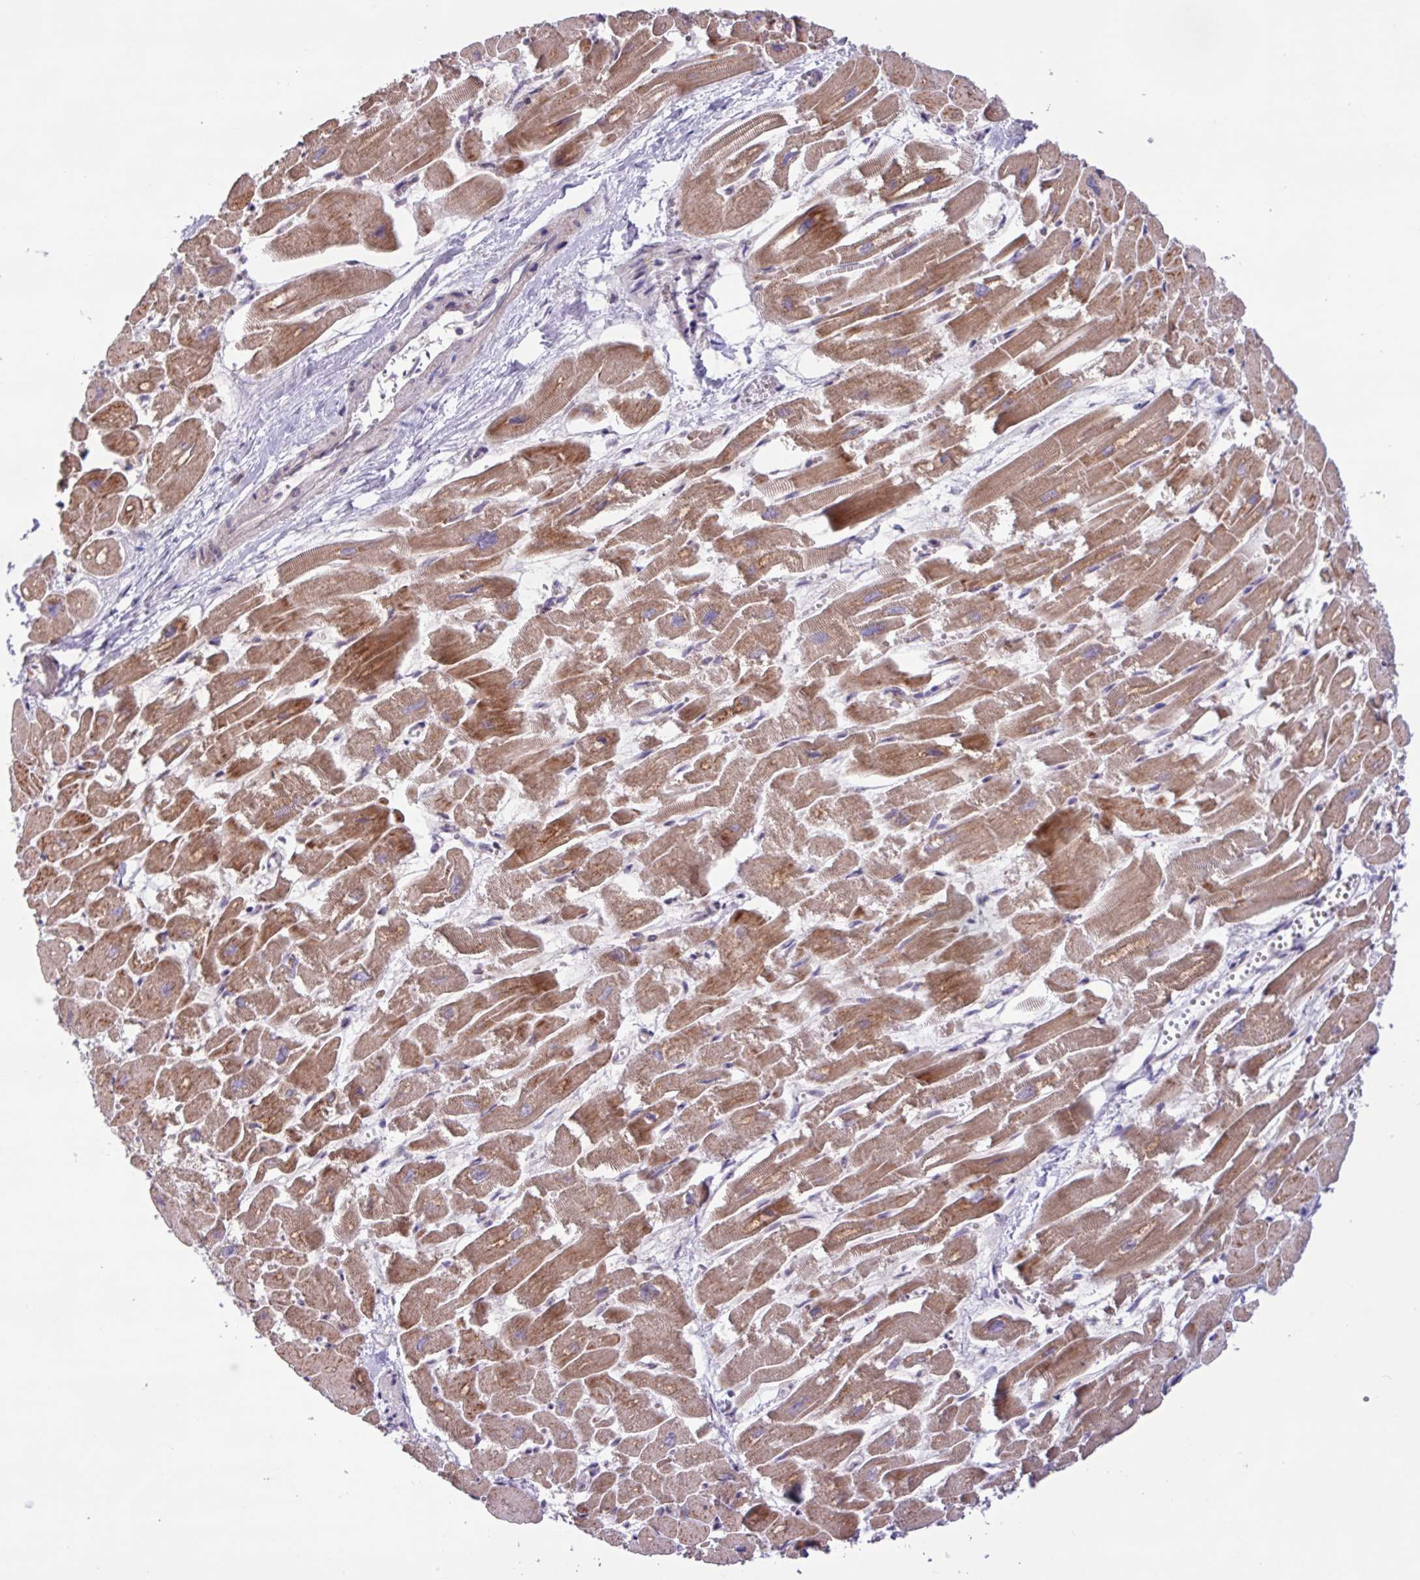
{"staining": {"intensity": "strong", "quantity": ">75%", "location": "cytoplasmic/membranous"}, "tissue": "heart muscle", "cell_type": "Cardiomyocytes", "image_type": "normal", "snomed": [{"axis": "morphology", "description": "Normal tissue, NOS"}, {"axis": "topography", "description": "Heart"}], "caption": "High-power microscopy captured an immunohistochemistry (IHC) histopathology image of normal heart muscle, revealing strong cytoplasmic/membranous expression in about >75% of cardiomyocytes. (IHC, brightfield microscopy, high magnification).", "gene": "BRD3", "patient": {"sex": "male", "age": 54}}